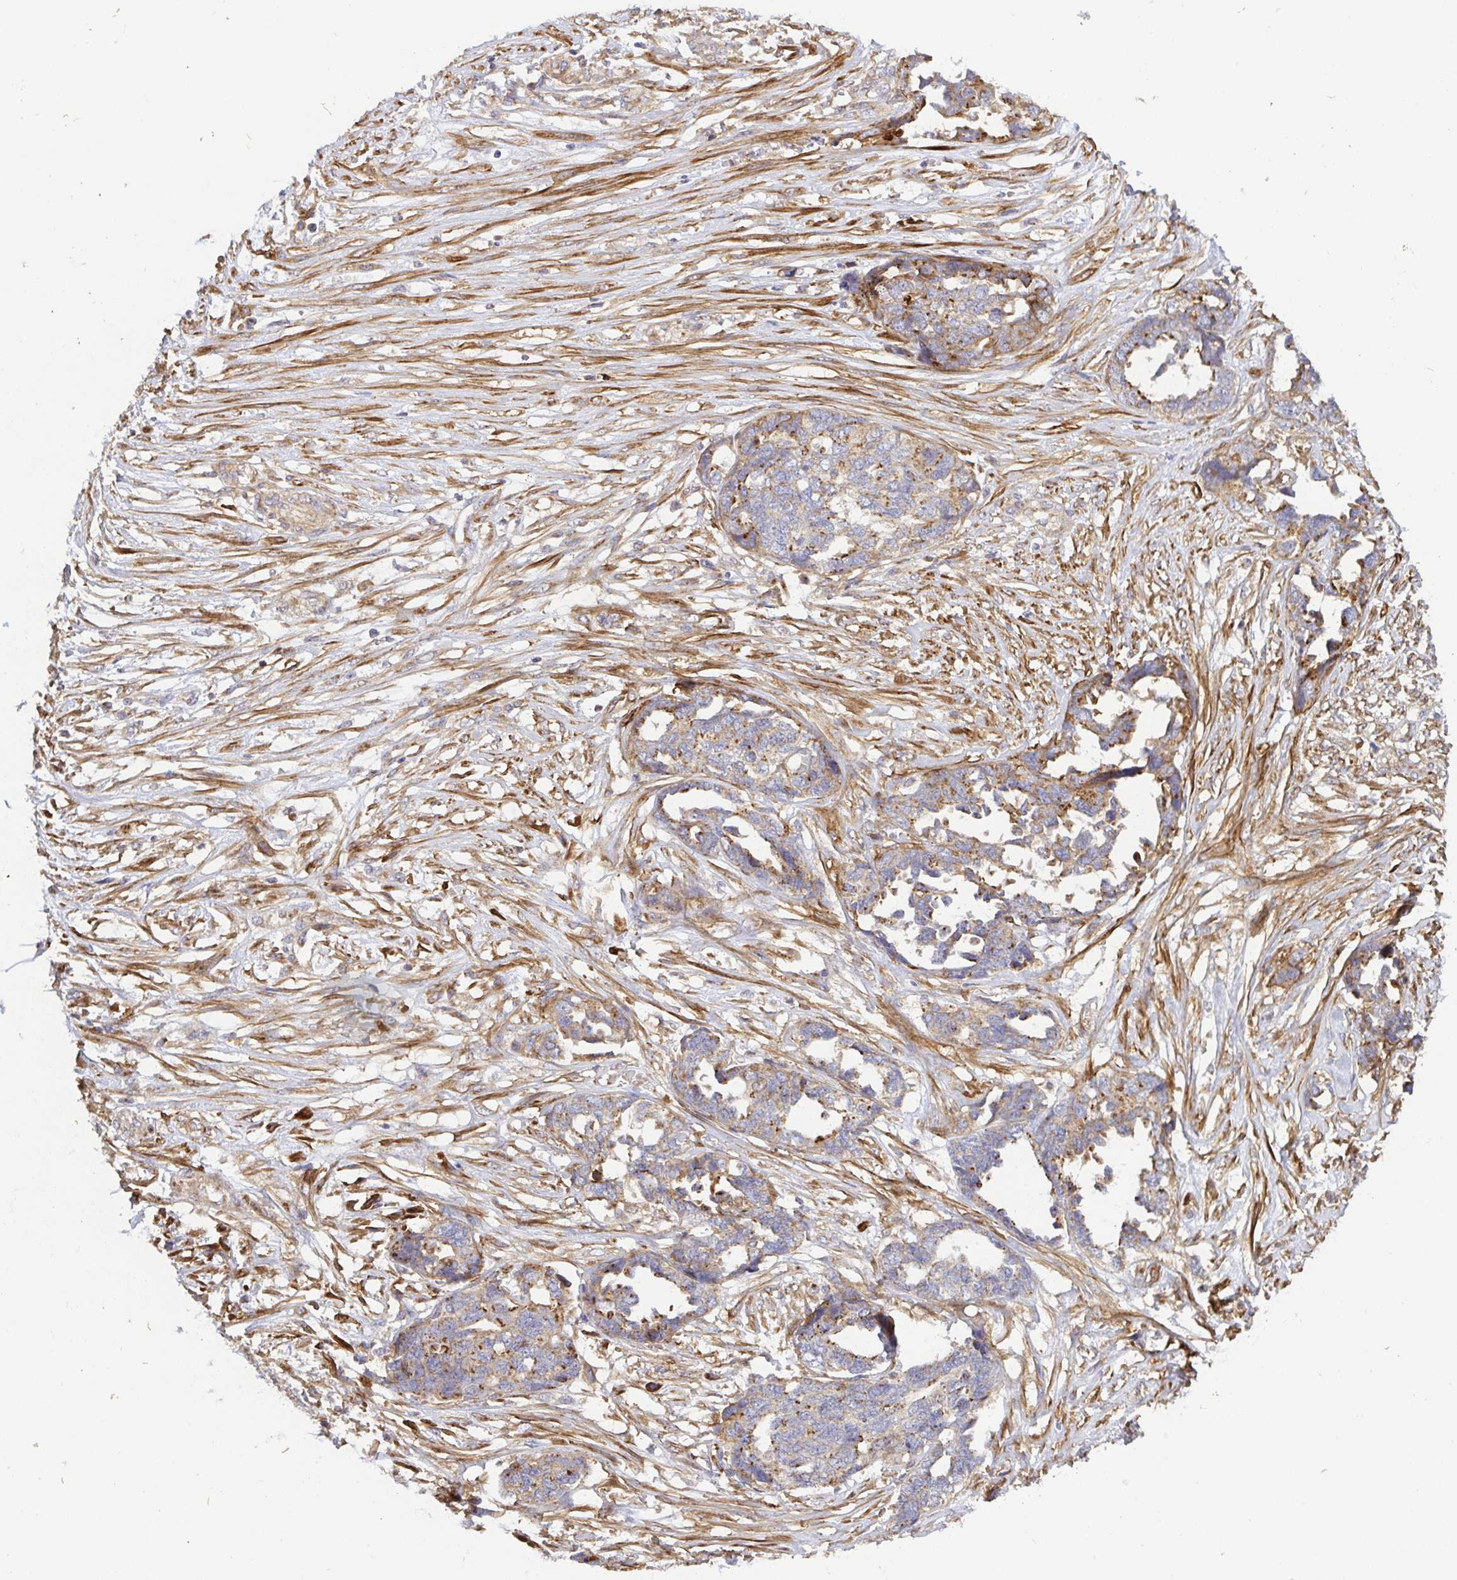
{"staining": {"intensity": "moderate", "quantity": "25%-75%", "location": "cytoplasmic/membranous"}, "tissue": "ovarian cancer", "cell_type": "Tumor cells", "image_type": "cancer", "snomed": [{"axis": "morphology", "description": "Cystadenocarcinoma, serous, NOS"}, {"axis": "topography", "description": "Ovary"}], "caption": "Moderate cytoplasmic/membranous protein staining is appreciated in approximately 25%-75% of tumor cells in ovarian cancer (serous cystadenocarcinoma).", "gene": "TM9SF4", "patient": {"sex": "female", "age": 69}}